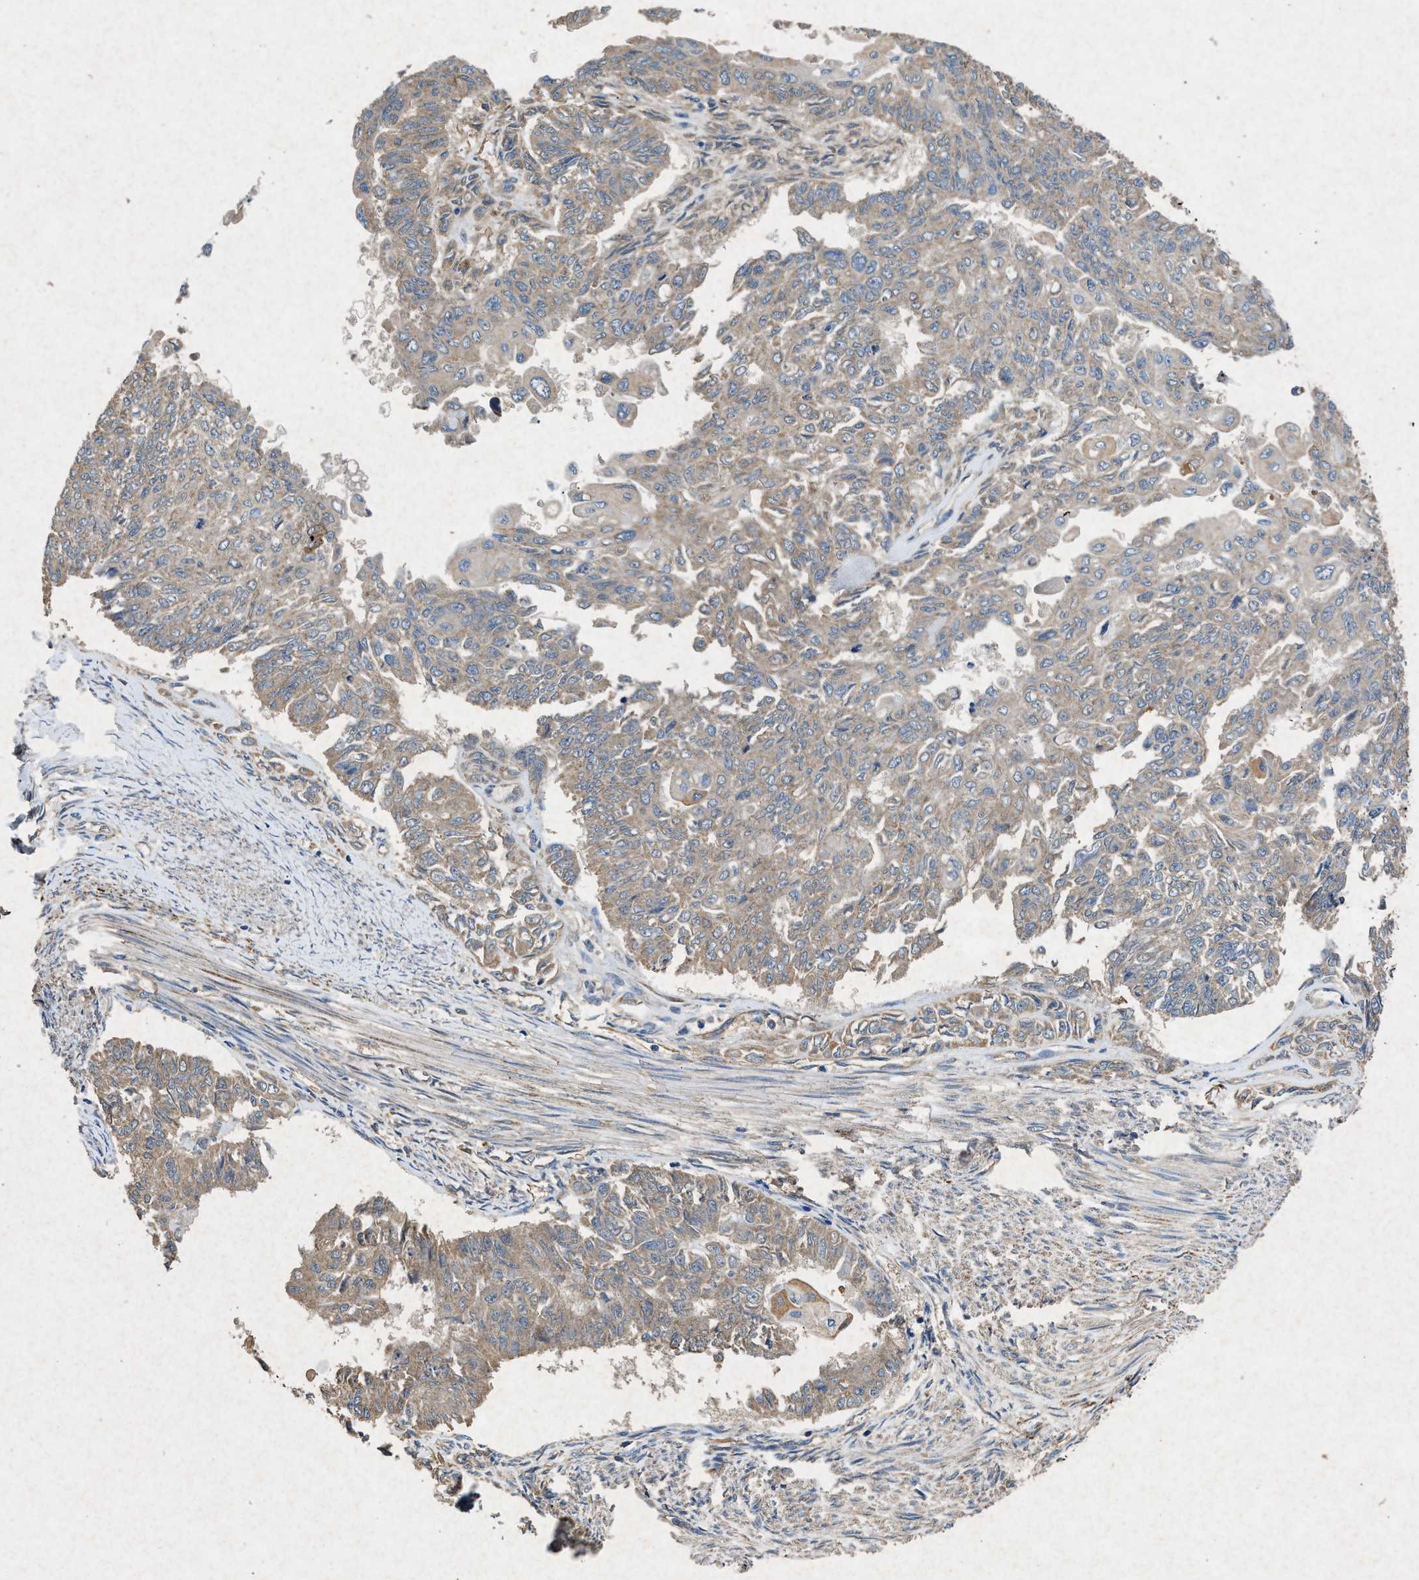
{"staining": {"intensity": "weak", "quantity": ">75%", "location": "cytoplasmic/membranous"}, "tissue": "endometrial cancer", "cell_type": "Tumor cells", "image_type": "cancer", "snomed": [{"axis": "morphology", "description": "Adenocarcinoma, NOS"}, {"axis": "topography", "description": "Endometrium"}], "caption": "Immunohistochemistry of human adenocarcinoma (endometrial) shows low levels of weak cytoplasmic/membranous positivity in about >75% of tumor cells.", "gene": "CDK15", "patient": {"sex": "female", "age": 32}}